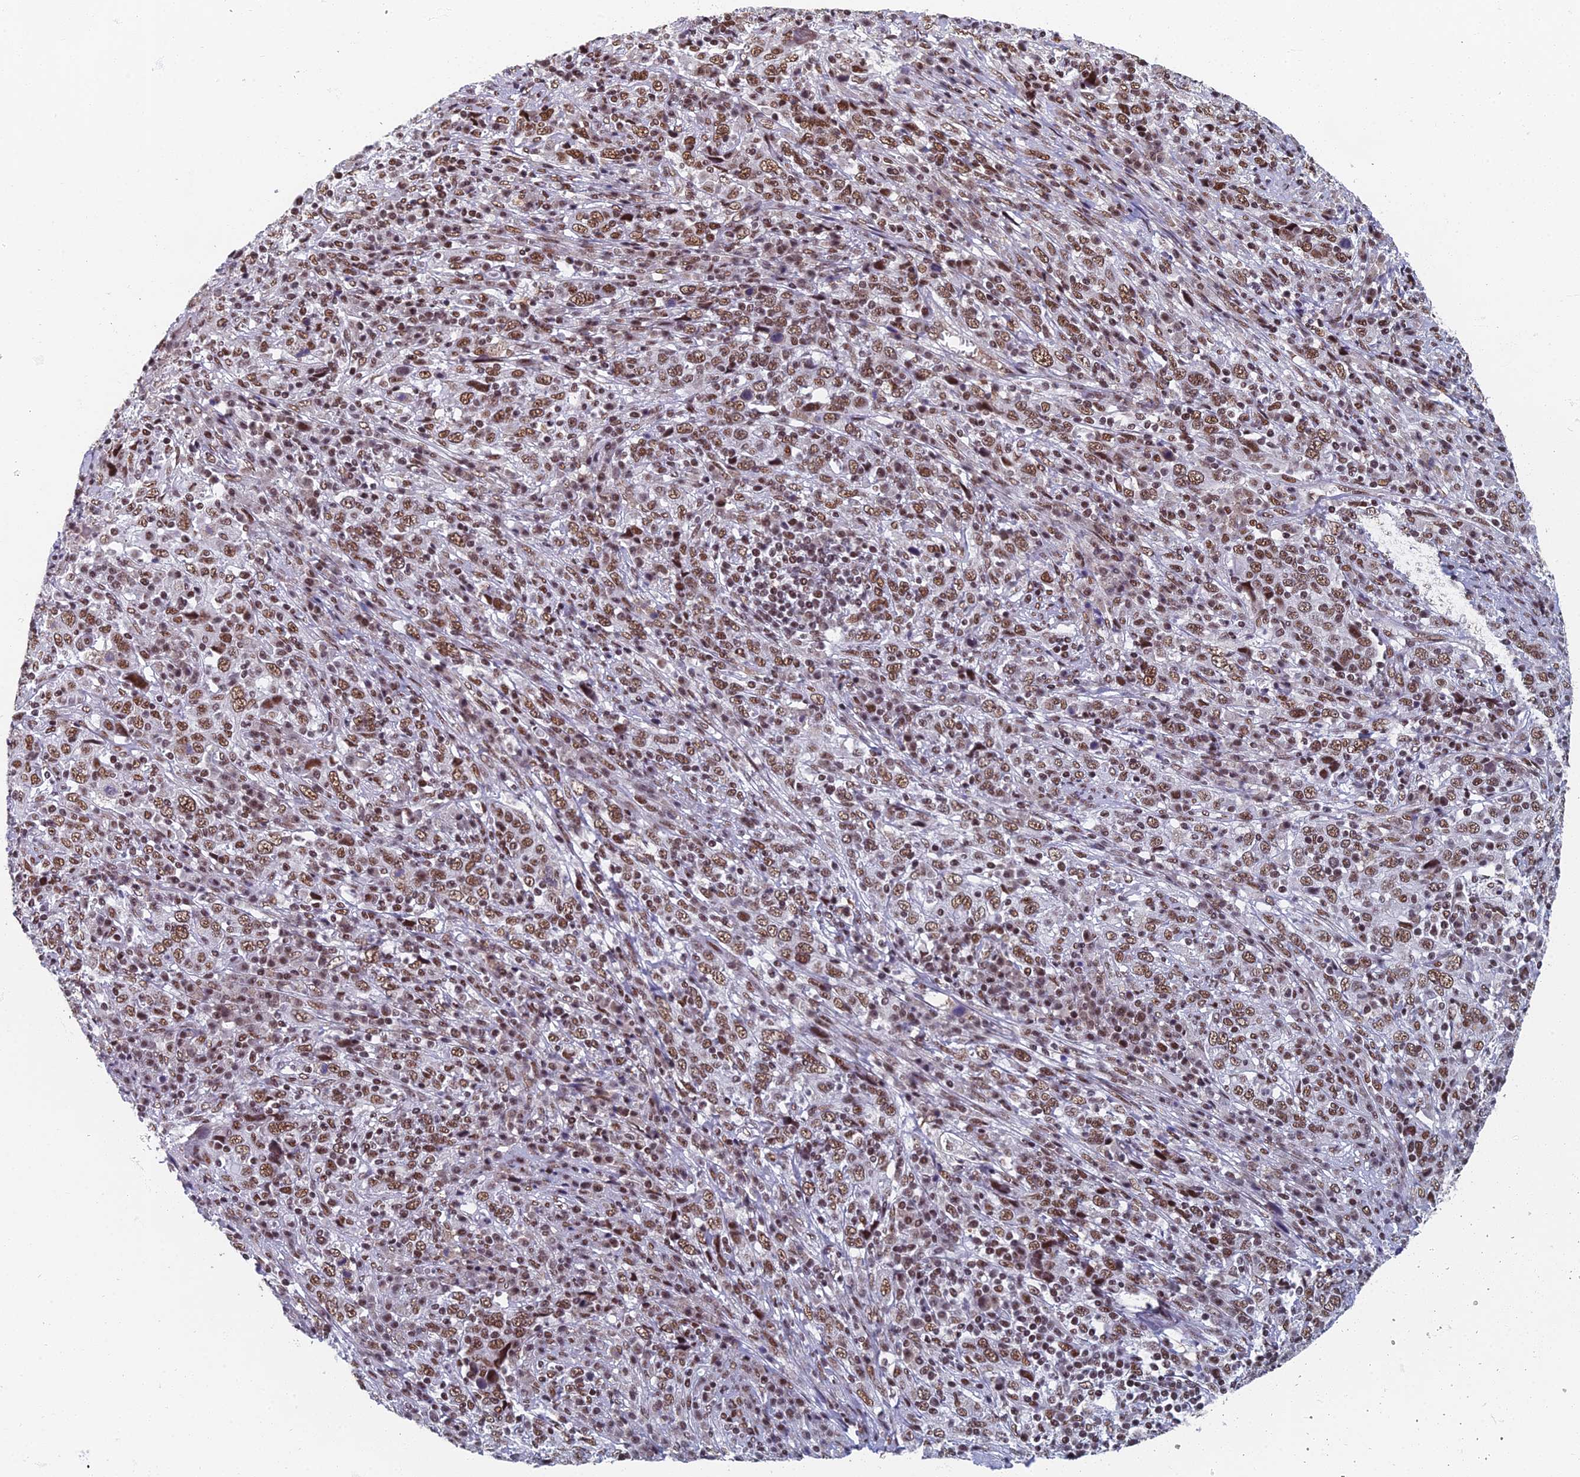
{"staining": {"intensity": "moderate", "quantity": ">75%", "location": "nuclear"}, "tissue": "cervical cancer", "cell_type": "Tumor cells", "image_type": "cancer", "snomed": [{"axis": "morphology", "description": "Squamous cell carcinoma, NOS"}, {"axis": "topography", "description": "Cervix"}], "caption": "Squamous cell carcinoma (cervical) was stained to show a protein in brown. There is medium levels of moderate nuclear staining in approximately >75% of tumor cells.", "gene": "TAF13", "patient": {"sex": "female", "age": 46}}